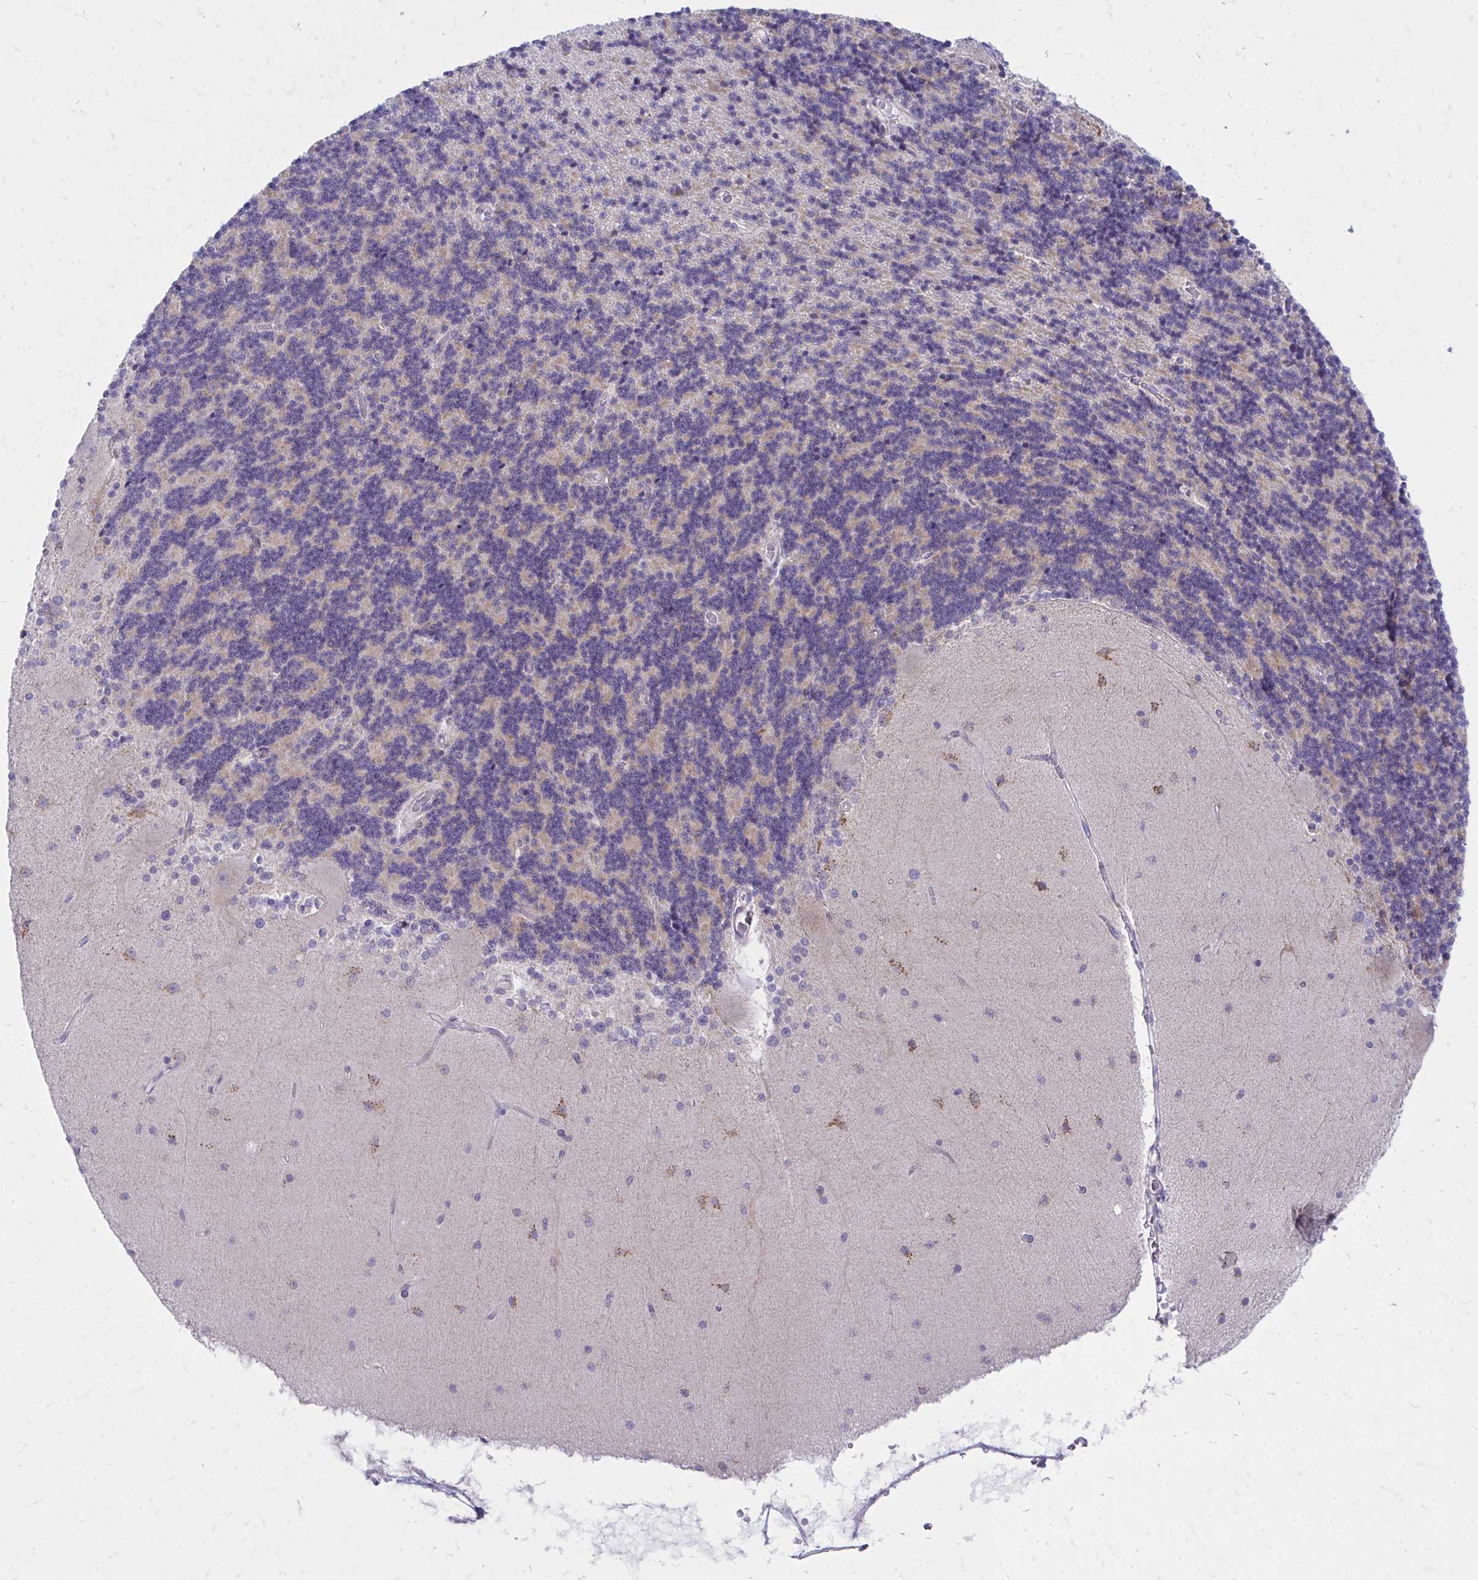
{"staining": {"intensity": "moderate", "quantity": "25%-75%", "location": "cytoplasmic/membranous"}, "tissue": "cerebellum", "cell_type": "Cells in granular layer", "image_type": "normal", "snomed": [{"axis": "morphology", "description": "Normal tissue, NOS"}, {"axis": "topography", "description": "Cerebellum"}], "caption": "Cerebellum stained with a protein marker reveals moderate staining in cells in granular layer.", "gene": "MRPL19", "patient": {"sex": "female", "age": 54}}